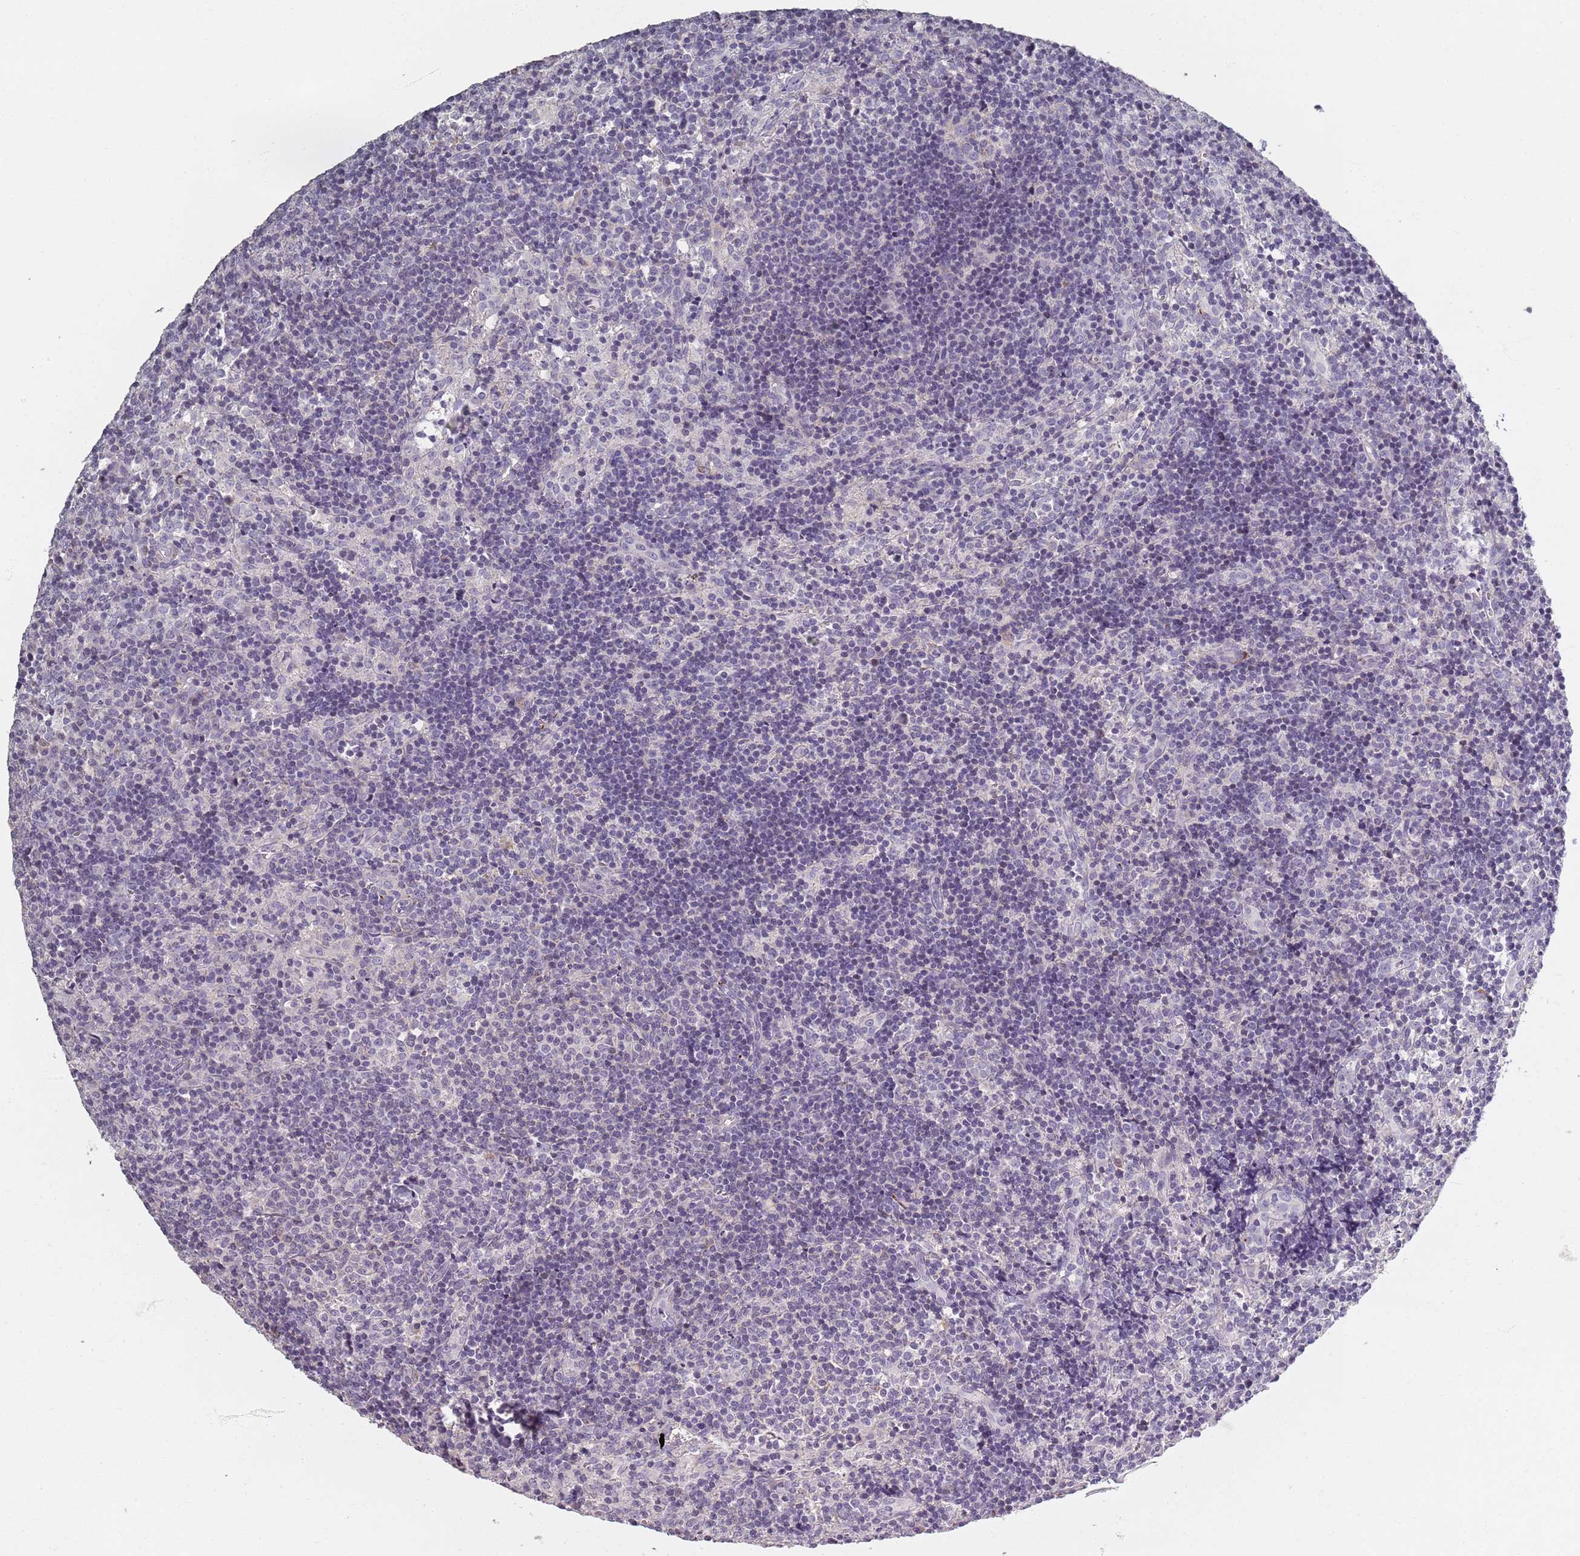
{"staining": {"intensity": "negative", "quantity": "none", "location": "none"}, "tissue": "lymph node", "cell_type": "Germinal center cells", "image_type": "normal", "snomed": [{"axis": "morphology", "description": "Normal tissue, NOS"}, {"axis": "topography", "description": "Lymph node"}], "caption": "Germinal center cells show no significant positivity in unremarkable lymph node. (Stains: DAB (3,3'-diaminobenzidine) IHC with hematoxylin counter stain, Microscopy: brightfield microscopy at high magnification).", "gene": "SYNGR3", "patient": {"sex": "female", "age": 30}}